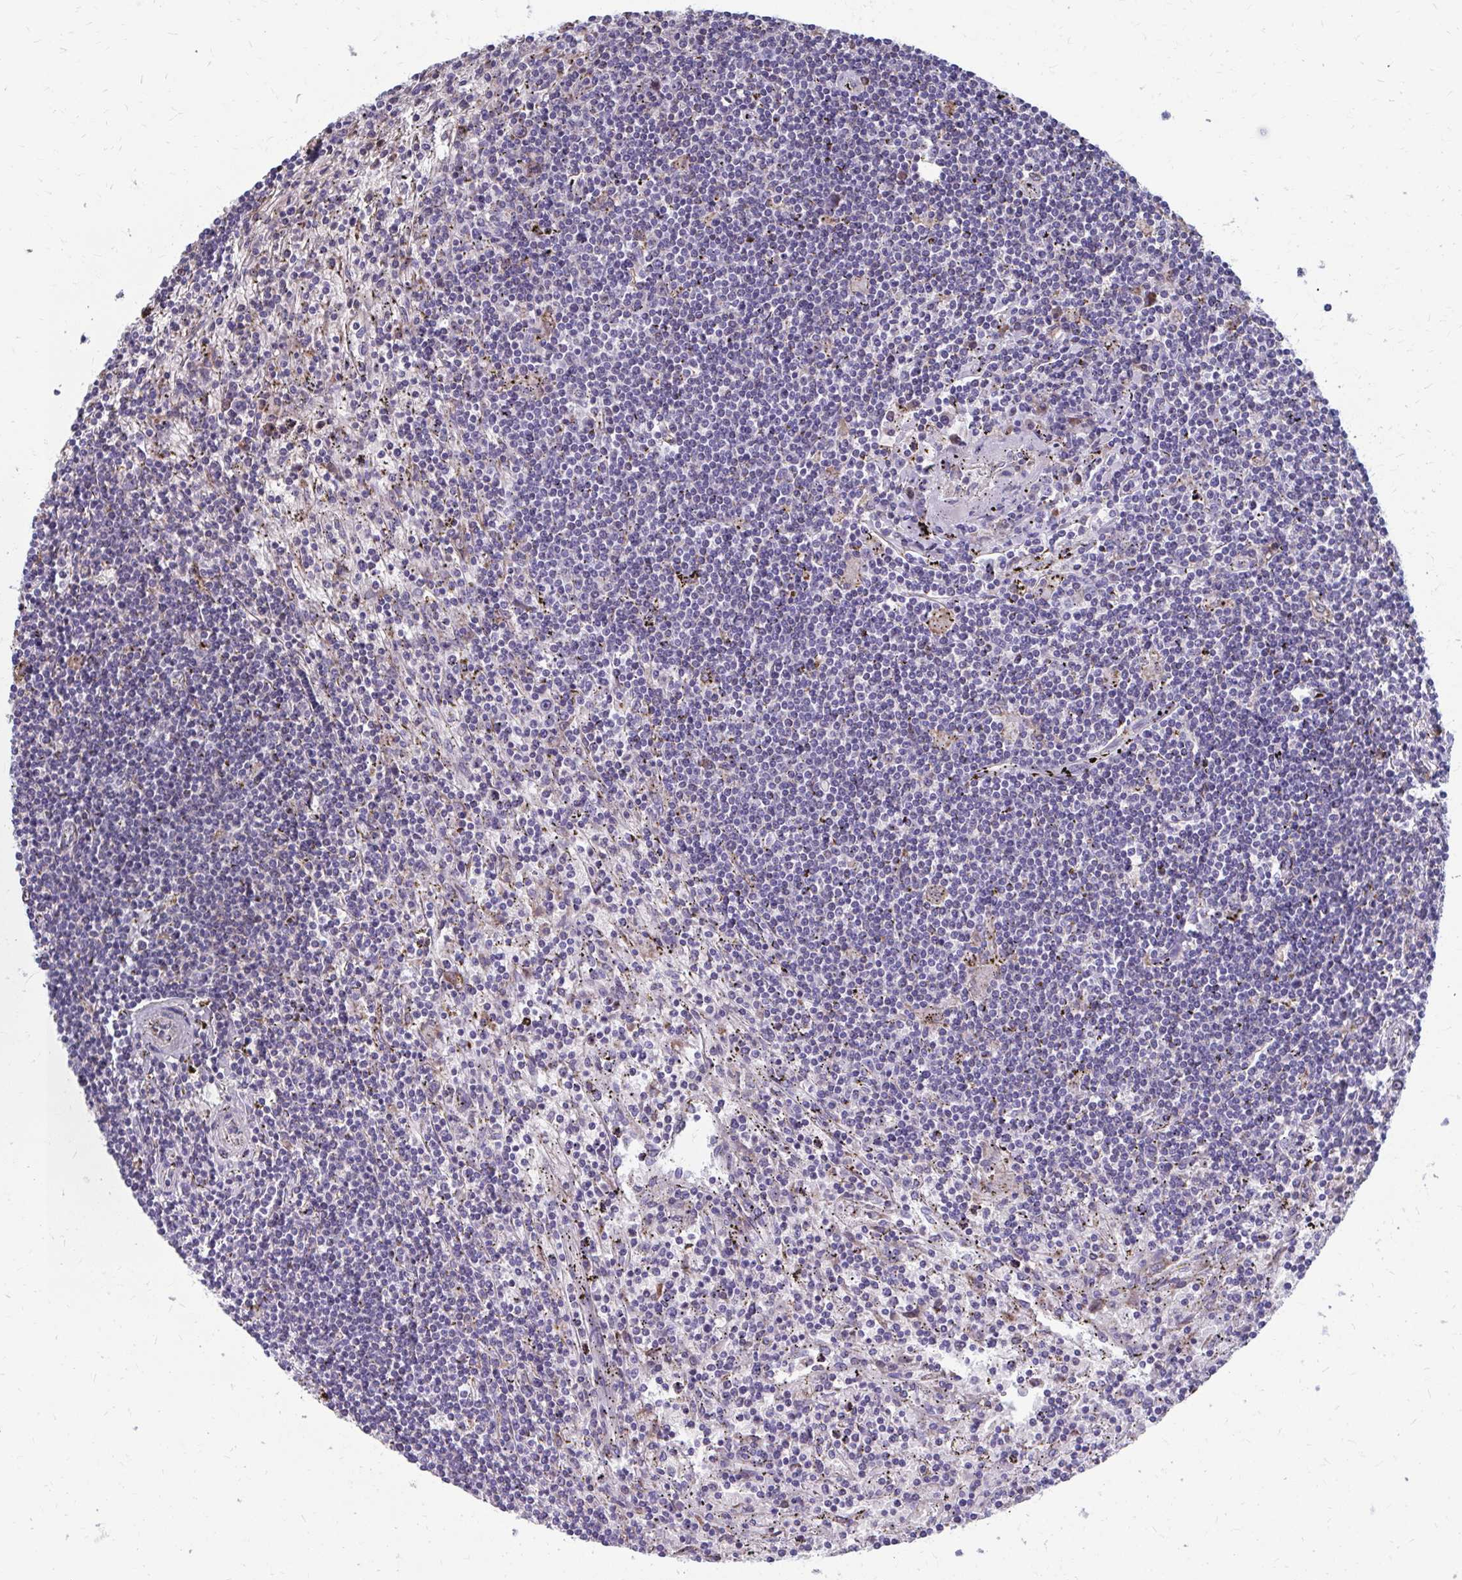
{"staining": {"intensity": "negative", "quantity": "none", "location": "none"}, "tissue": "lymphoma", "cell_type": "Tumor cells", "image_type": "cancer", "snomed": [{"axis": "morphology", "description": "Malignant lymphoma, non-Hodgkin's type, Low grade"}, {"axis": "topography", "description": "Spleen"}], "caption": "This micrograph is of low-grade malignant lymphoma, non-Hodgkin's type stained with immunohistochemistry to label a protein in brown with the nuclei are counter-stained blue. There is no expression in tumor cells.", "gene": "FKBP2", "patient": {"sex": "male", "age": 76}}